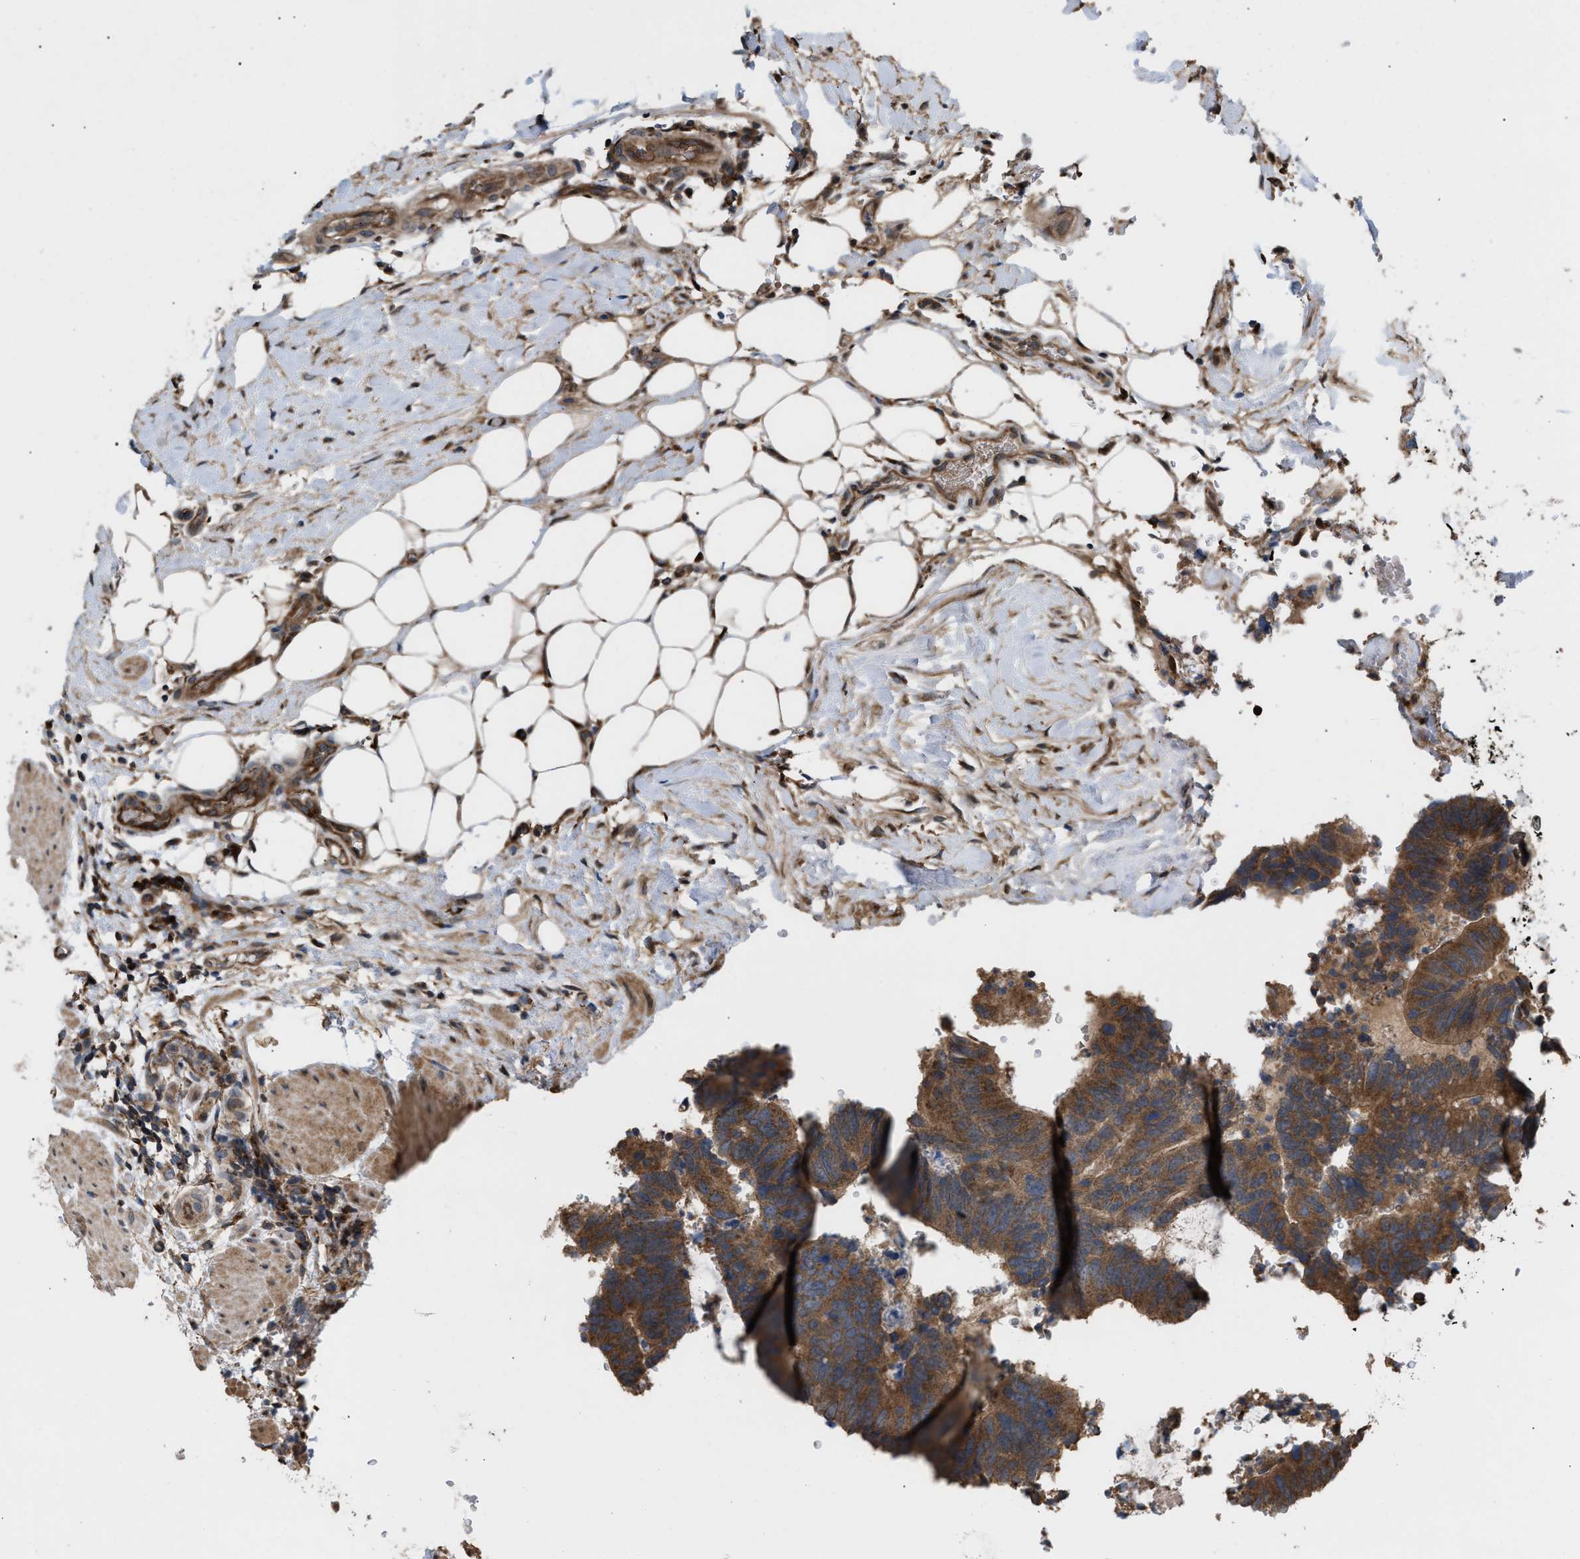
{"staining": {"intensity": "moderate", "quantity": ">75%", "location": "cytoplasmic/membranous"}, "tissue": "colorectal cancer", "cell_type": "Tumor cells", "image_type": "cancer", "snomed": [{"axis": "morphology", "description": "Adenocarcinoma, NOS"}, {"axis": "topography", "description": "Colon"}], "caption": "A histopathology image of colorectal adenocarcinoma stained for a protein shows moderate cytoplasmic/membranous brown staining in tumor cells.", "gene": "GCC1", "patient": {"sex": "male", "age": 56}}